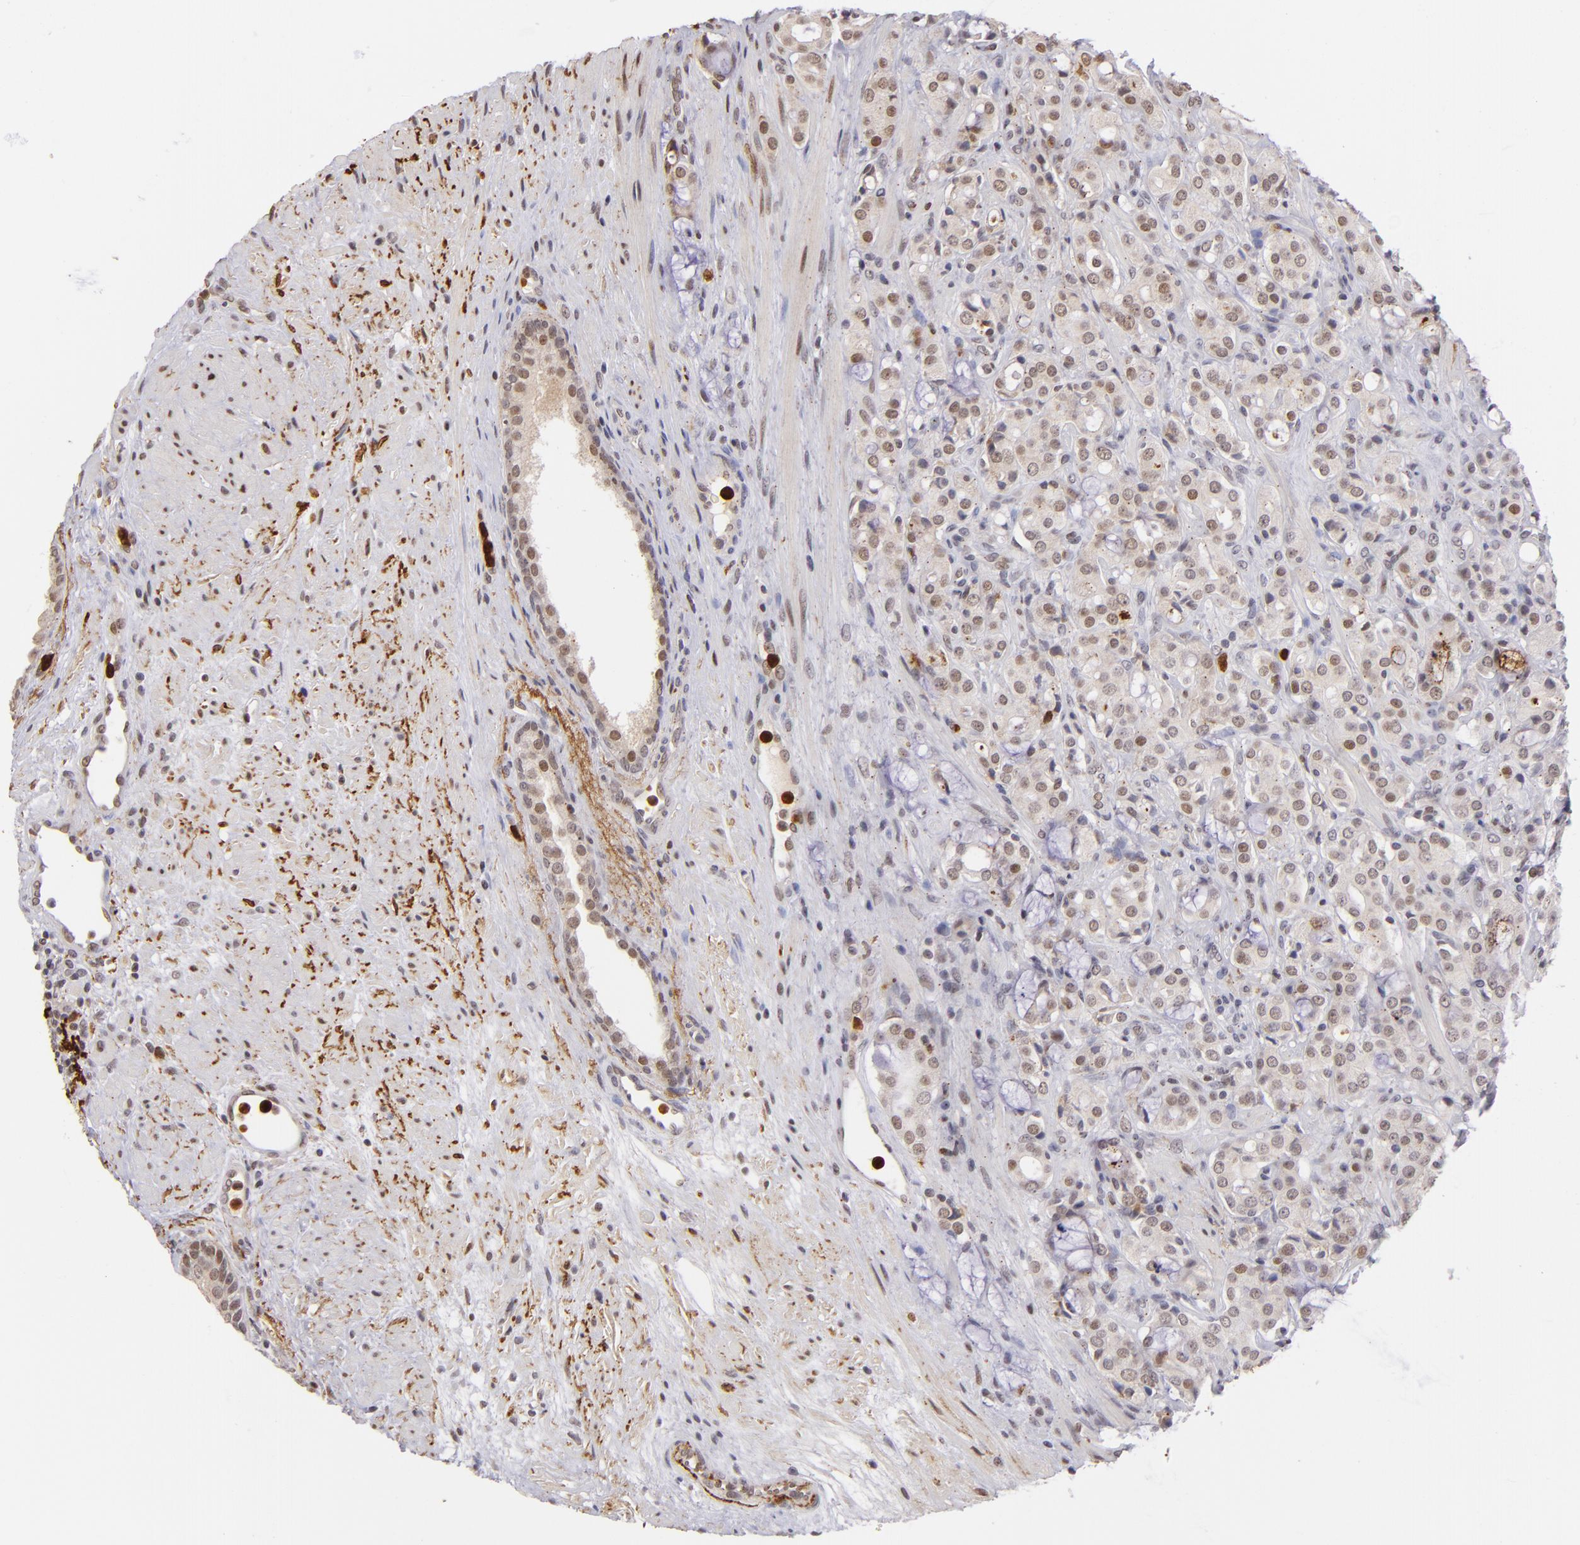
{"staining": {"intensity": "moderate", "quantity": ">75%", "location": "nuclear"}, "tissue": "prostate cancer", "cell_type": "Tumor cells", "image_type": "cancer", "snomed": [{"axis": "morphology", "description": "Adenocarcinoma, High grade"}, {"axis": "topography", "description": "Prostate"}], "caption": "This micrograph displays immunohistochemistry (IHC) staining of prostate cancer, with medium moderate nuclear expression in approximately >75% of tumor cells.", "gene": "RXRG", "patient": {"sex": "male", "age": 72}}